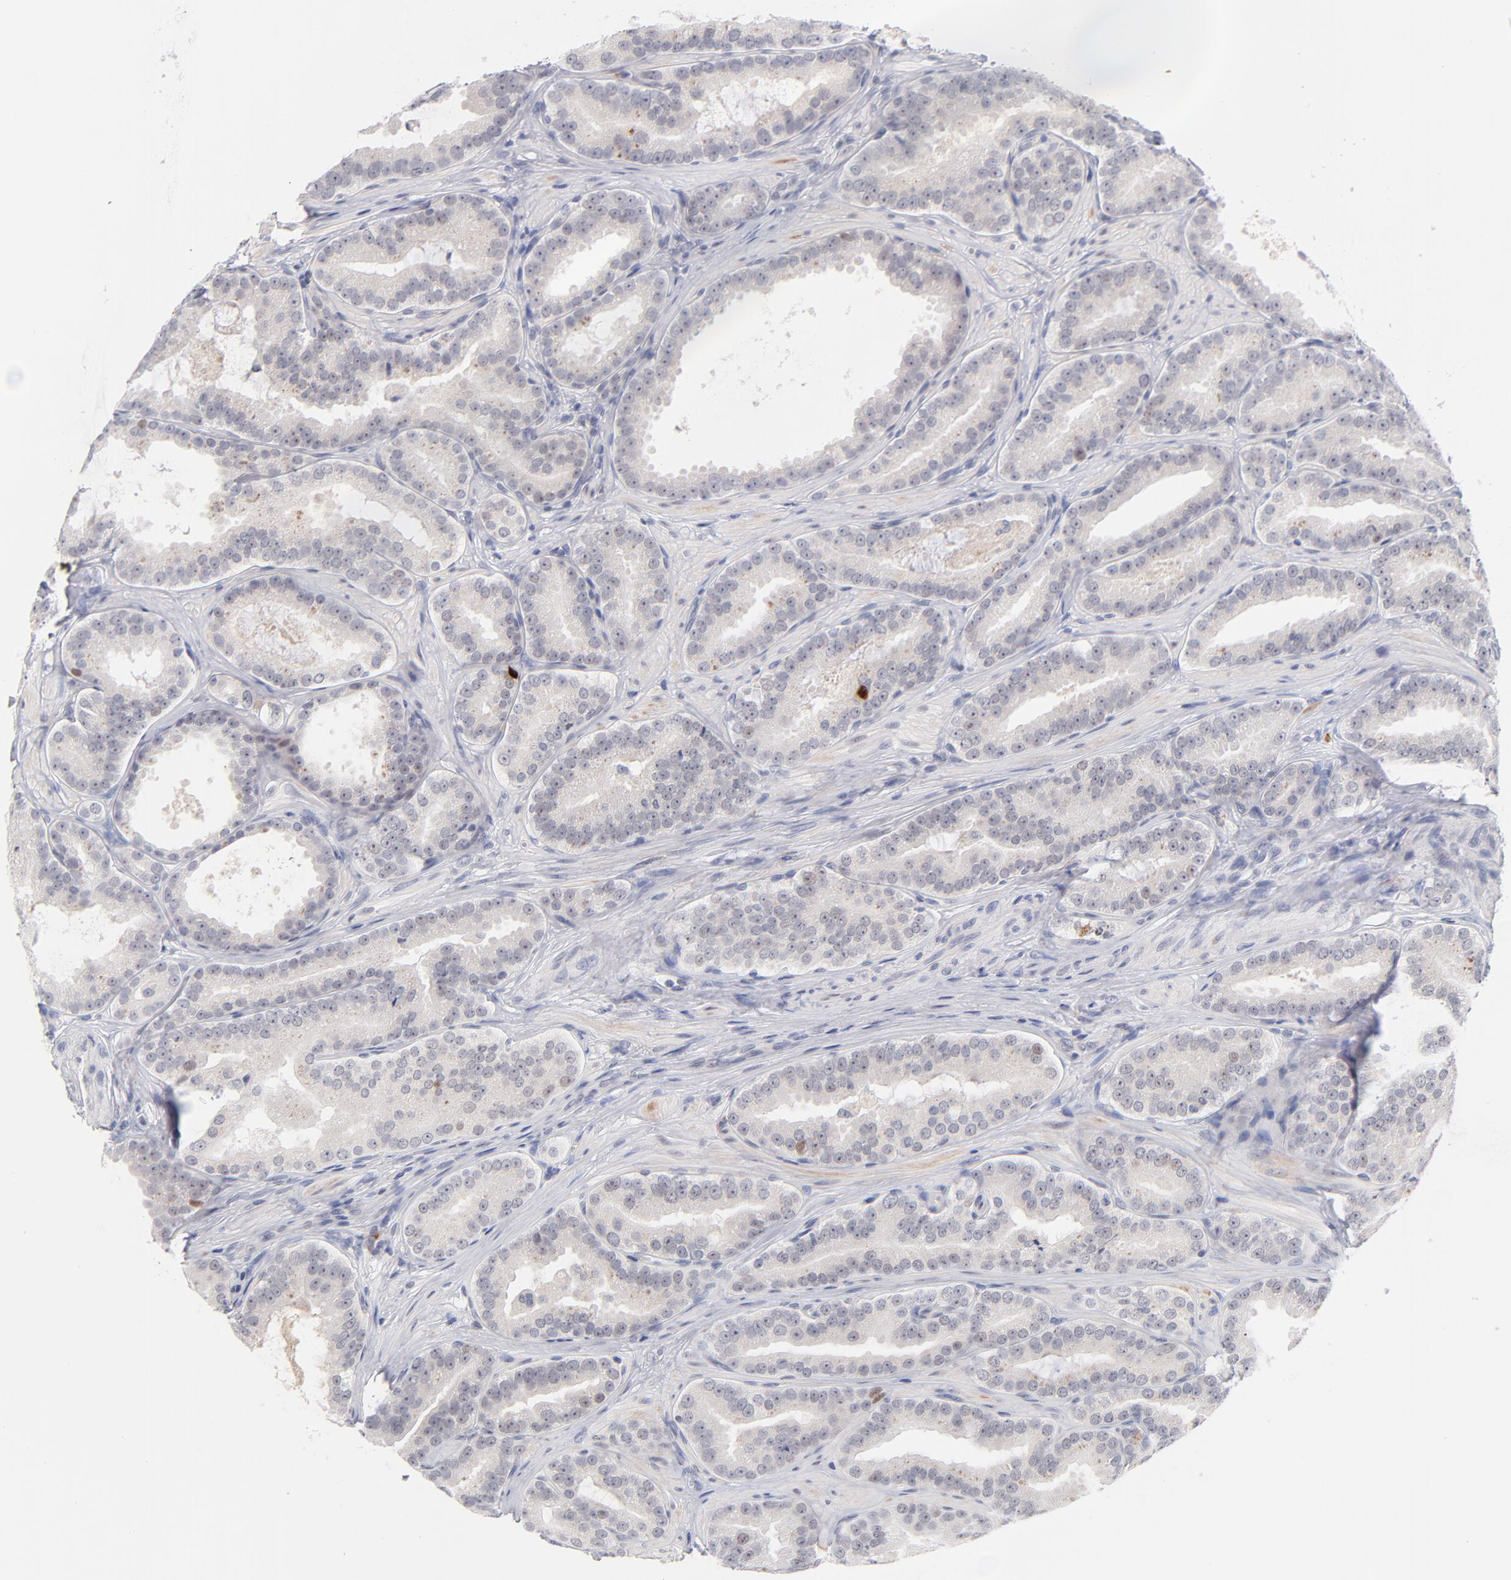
{"staining": {"intensity": "negative", "quantity": "none", "location": "none"}, "tissue": "prostate cancer", "cell_type": "Tumor cells", "image_type": "cancer", "snomed": [{"axis": "morphology", "description": "Adenocarcinoma, Low grade"}, {"axis": "topography", "description": "Prostate"}], "caption": "The immunohistochemistry (IHC) micrograph has no significant expression in tumor cells of adenocarcinoma (low-grade) (prostate) tissue.", "gene": "PARP1", "patient": {"sex": "male", "age": 59}}